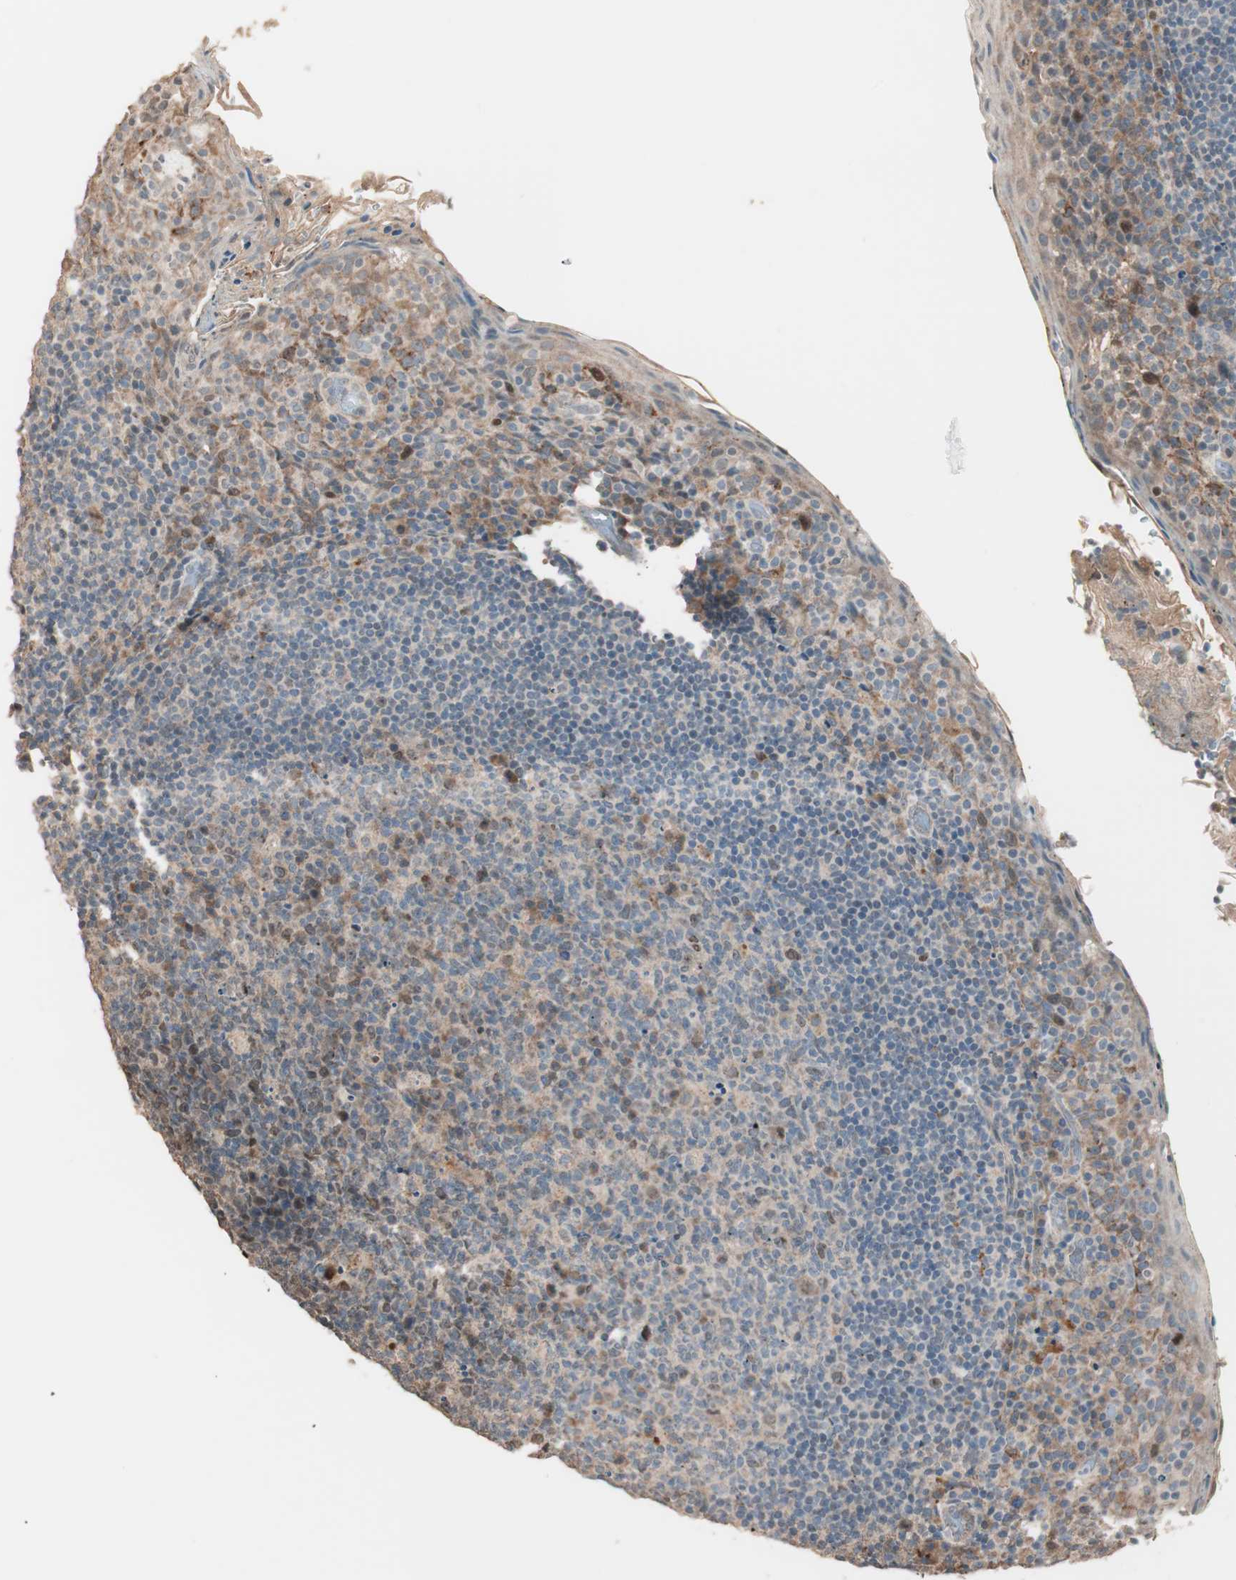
{"staining": {"intensity": "weak", "quantity": ">75%", "location": "cytoplasmic/membranous,nuclear"}, "tissue": "tonsil", "cell_type": "Germinal center cells", "image_type": "normal", "snomed": [{"axis": "morphology", "description": "Normal tissue, NOS"}, {"axis": "topography", "description": "Tonsil"}], "caption": "Tonsil stained with immunohistochemistry displays weak cytoplasmic/membranous,nuclear positivity in about >75% of germinal center cells. (DAB (3,3'-diaminobenzidine) = brown stain, brightfield microscopy at high magnification).", "gene": "NFRKB", "patient": {"sex": "male", "age": 17}}